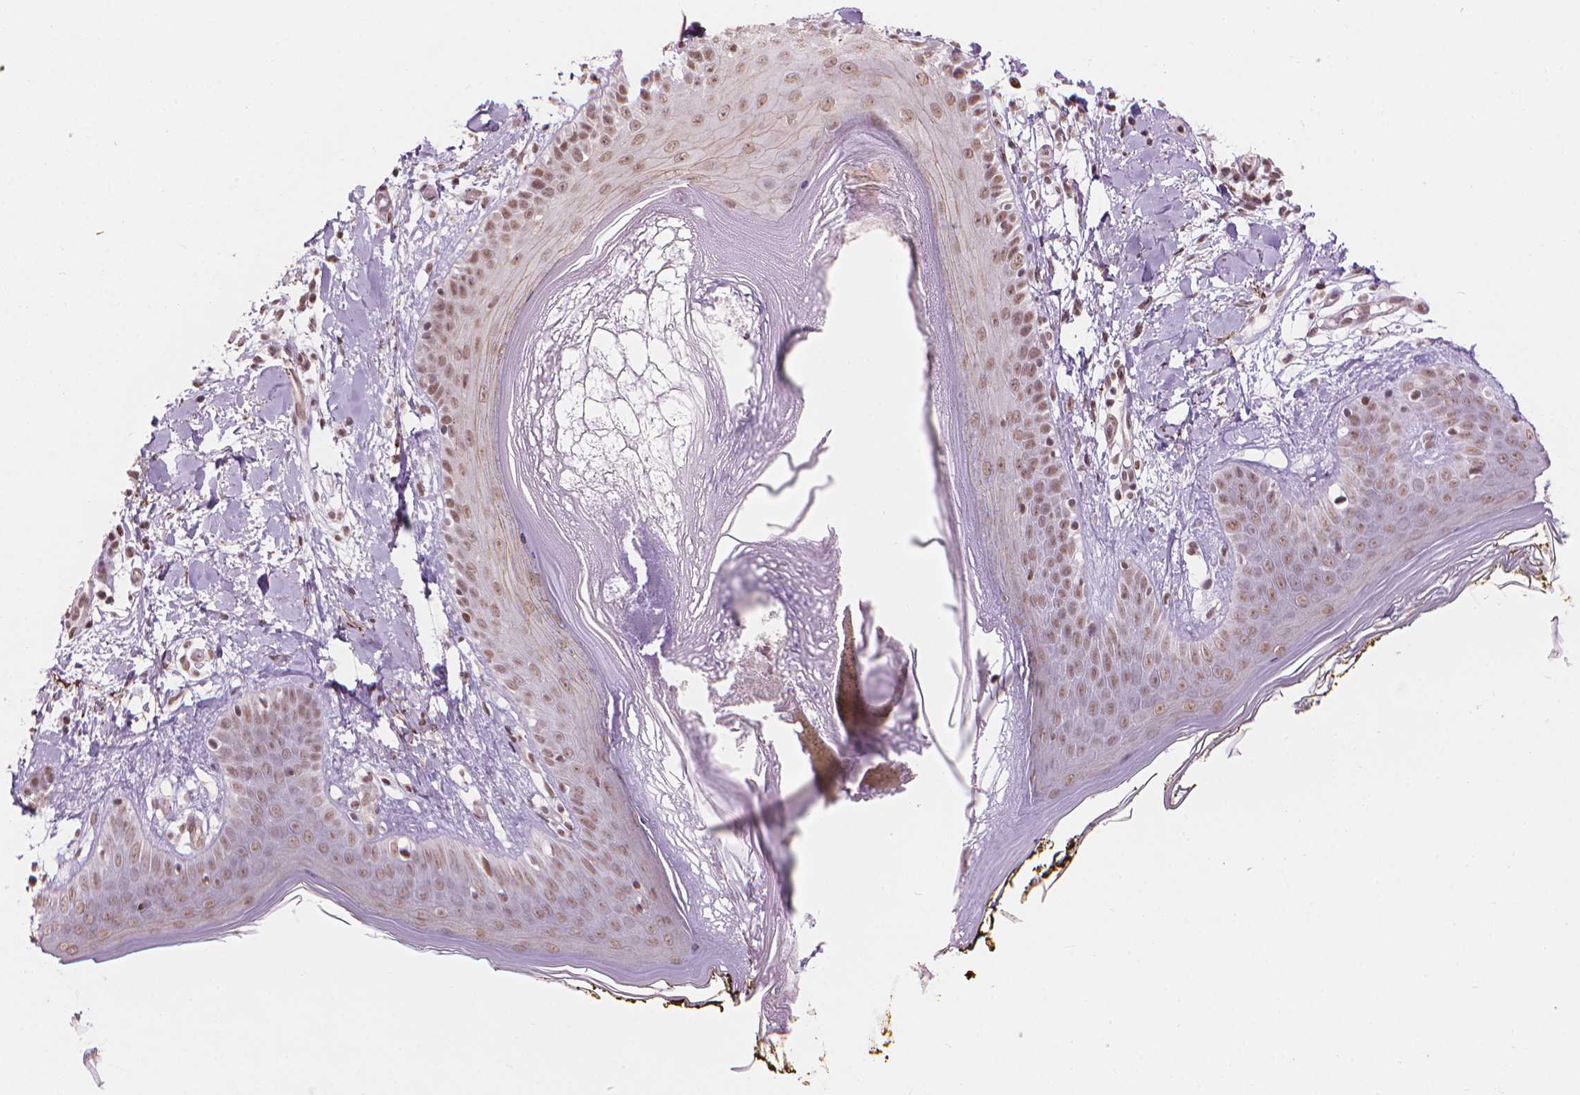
{"staining": {"intensity": "moderate", "quantity": "25%-75%", "location": "nuclear"}, "tissue": "skin", "cell_type": "Fibroblasts", "image_type": "normal", "snomed": [{"axis": "morphology", "description": "Normal tissue, NOS"}, {"axis": "topography", "description": "Skin"}], "caption": "Immunohistochemistry (IHC) image of unremarkable human skin stained for a protein (brown), which demonstrates medium levels of moderate nuclear positivity in approximately 25%-75% of fibroblasts.", "gene": "HOXD4", "patient": {"sex": "female", "age": 34}}